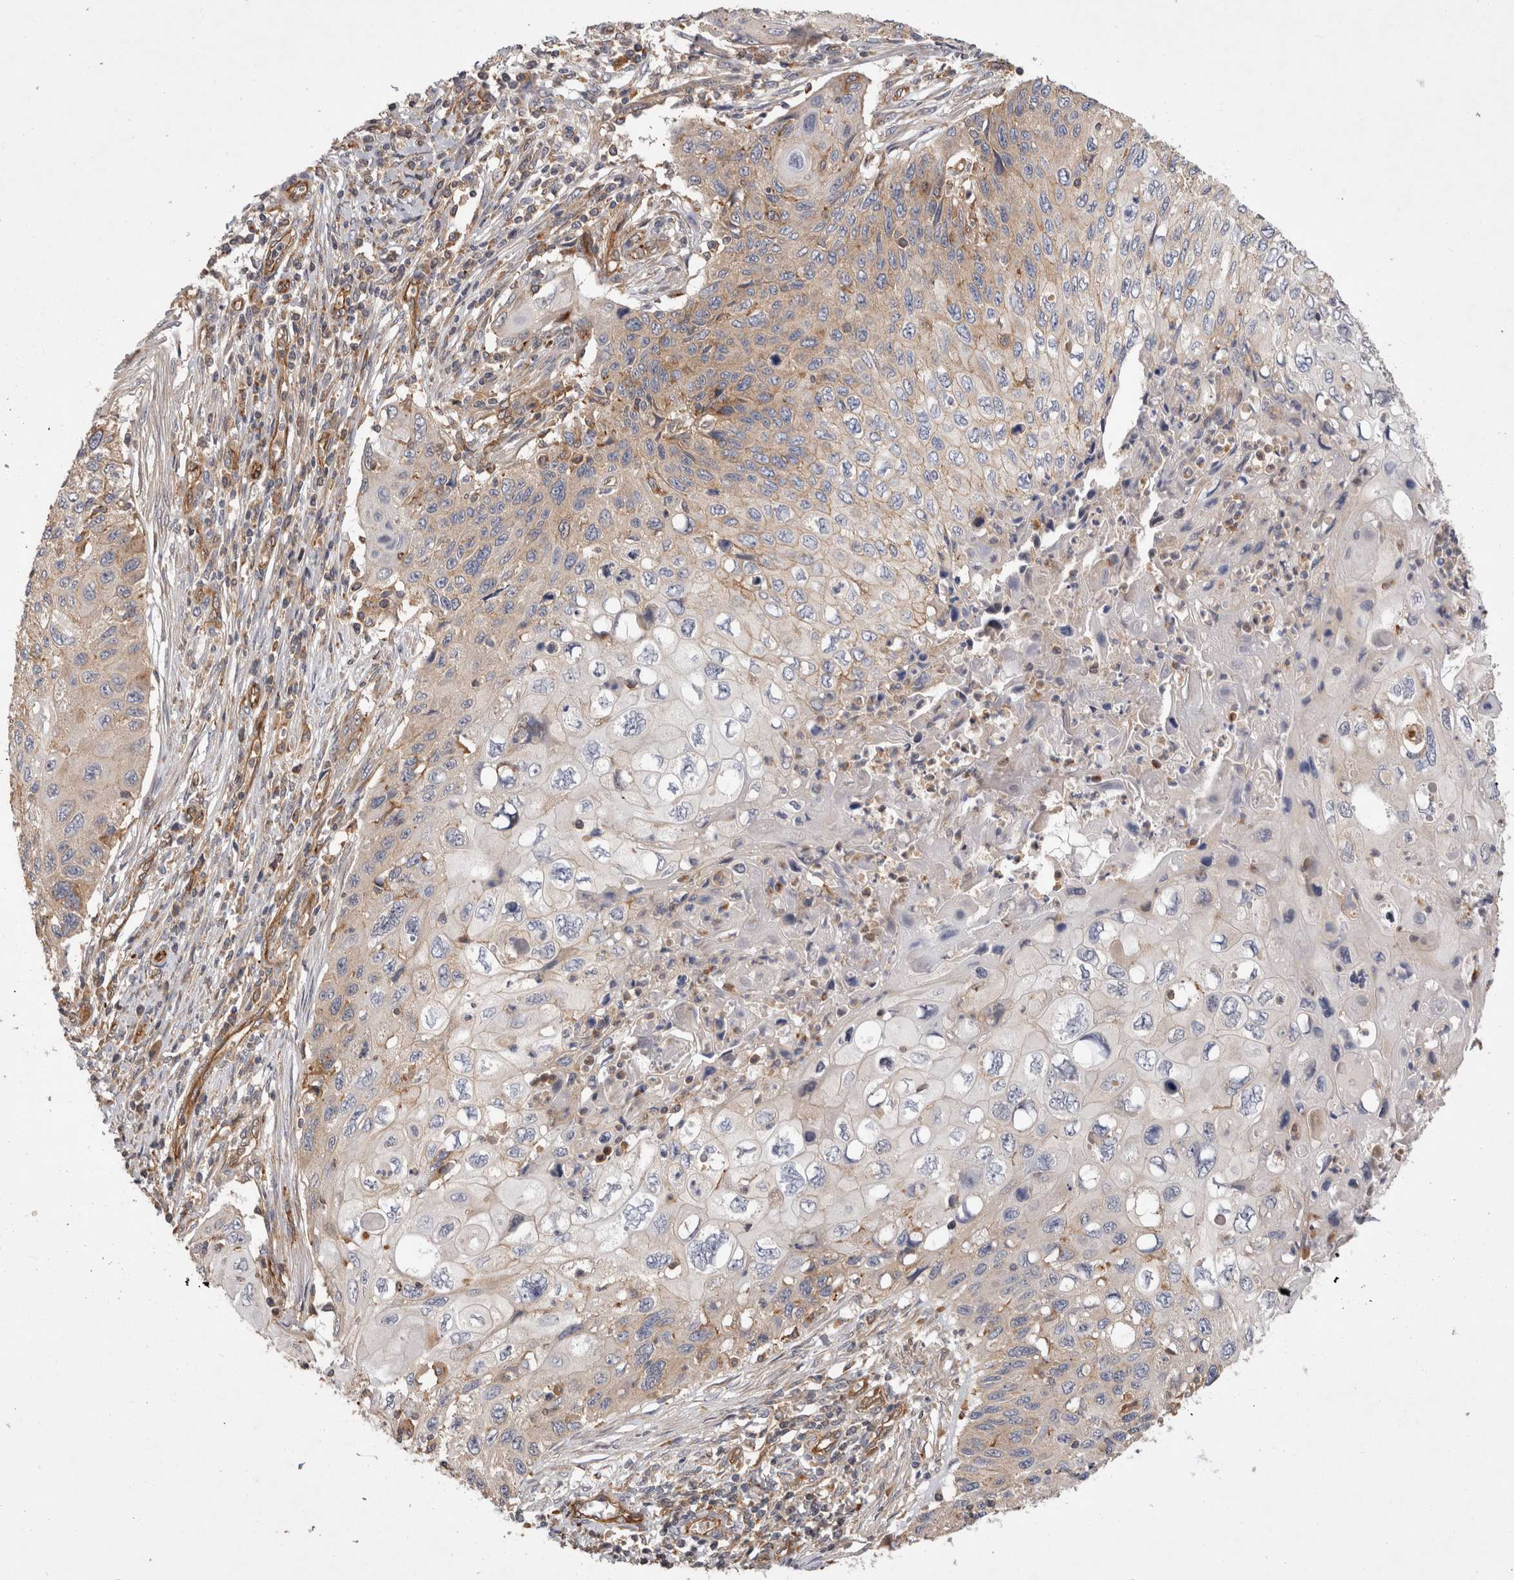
{"staining": {"intensity": "weak", "quantity": "25%-75%", "location": "cytoplasmic/membranous"}, "tissue": "cervical cancer", "cell_type": "Tumor cells", "image_type": "cancer", "snomed": [{"axis": "morphology", "description": "Squamous cell carcinoma, NOS"}, {"axis": "topography", "description": "Cervix"}], "caption": "Cervical cancer (squamous cell carcinoma) tissue displays weak cytoplasmic/membranous staining in about 25%-75% of tumor cells, visualized by immunohistochemistry.", "gene": "BNIP2", "patient": {"sex": "female", "age": 70}}